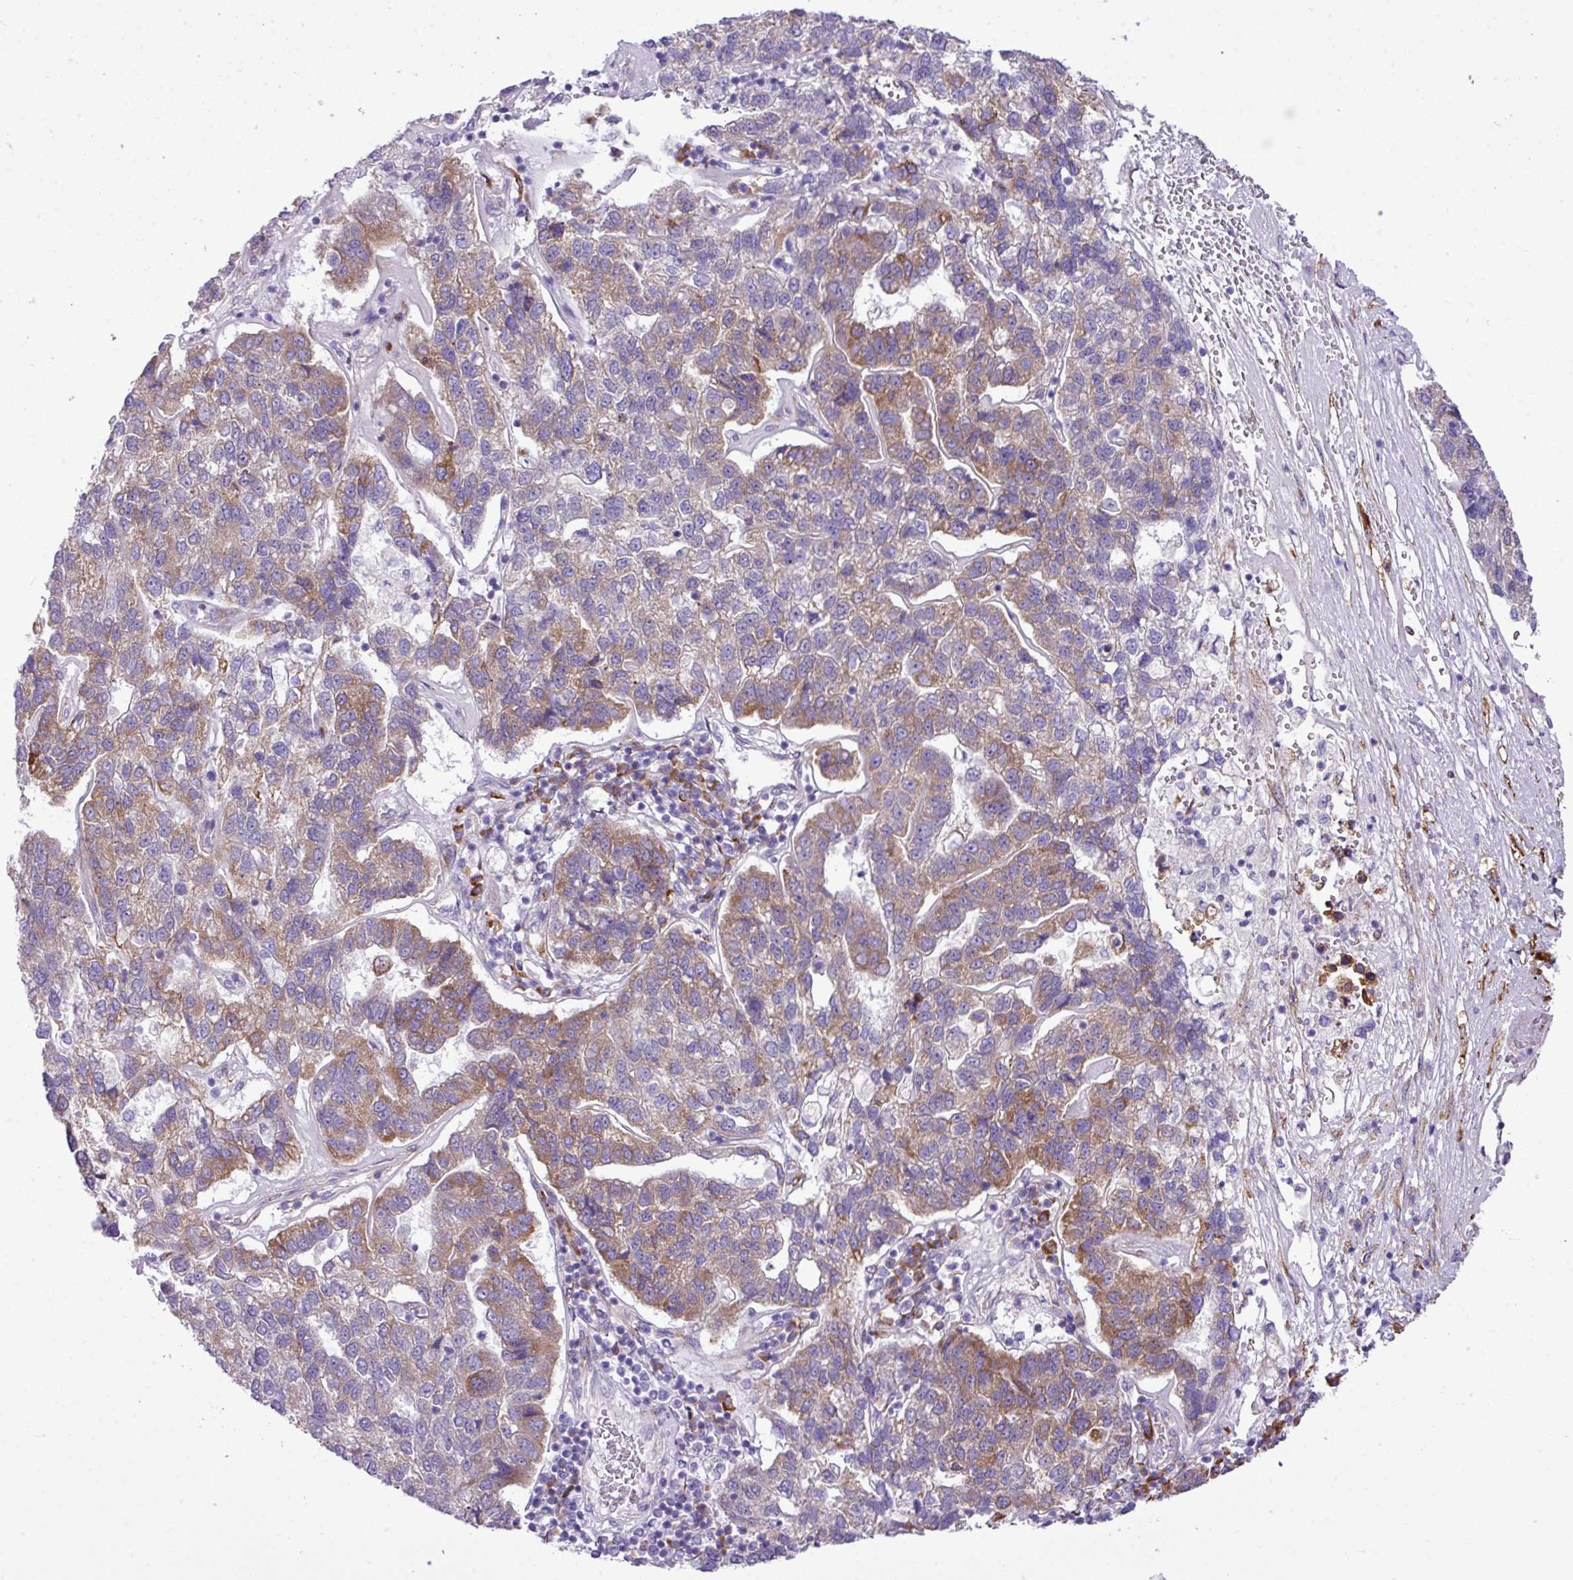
{"staining": {"intensity": "moderate", "quantity": "<25%", "location": "cytoplasmic/membranous"}, "tissue": "pancreatic cancer", "cell_type": "Tumor cells", "image_type": "cancer", "snomed": [{"axis": "morphology", "description": "Adenocarcinoma, NOS"}, {"axis": "topography", "description": "Pancreas"}], "caption": "Brown immunohistochemical staining in pancreatic adenocarcinoma exhibits moderate cytoplasmic/membranous staining in approximately <25% of tumor cells.", "gene": "CFAP97", "patient": {"sex": "female", "age": 61}}